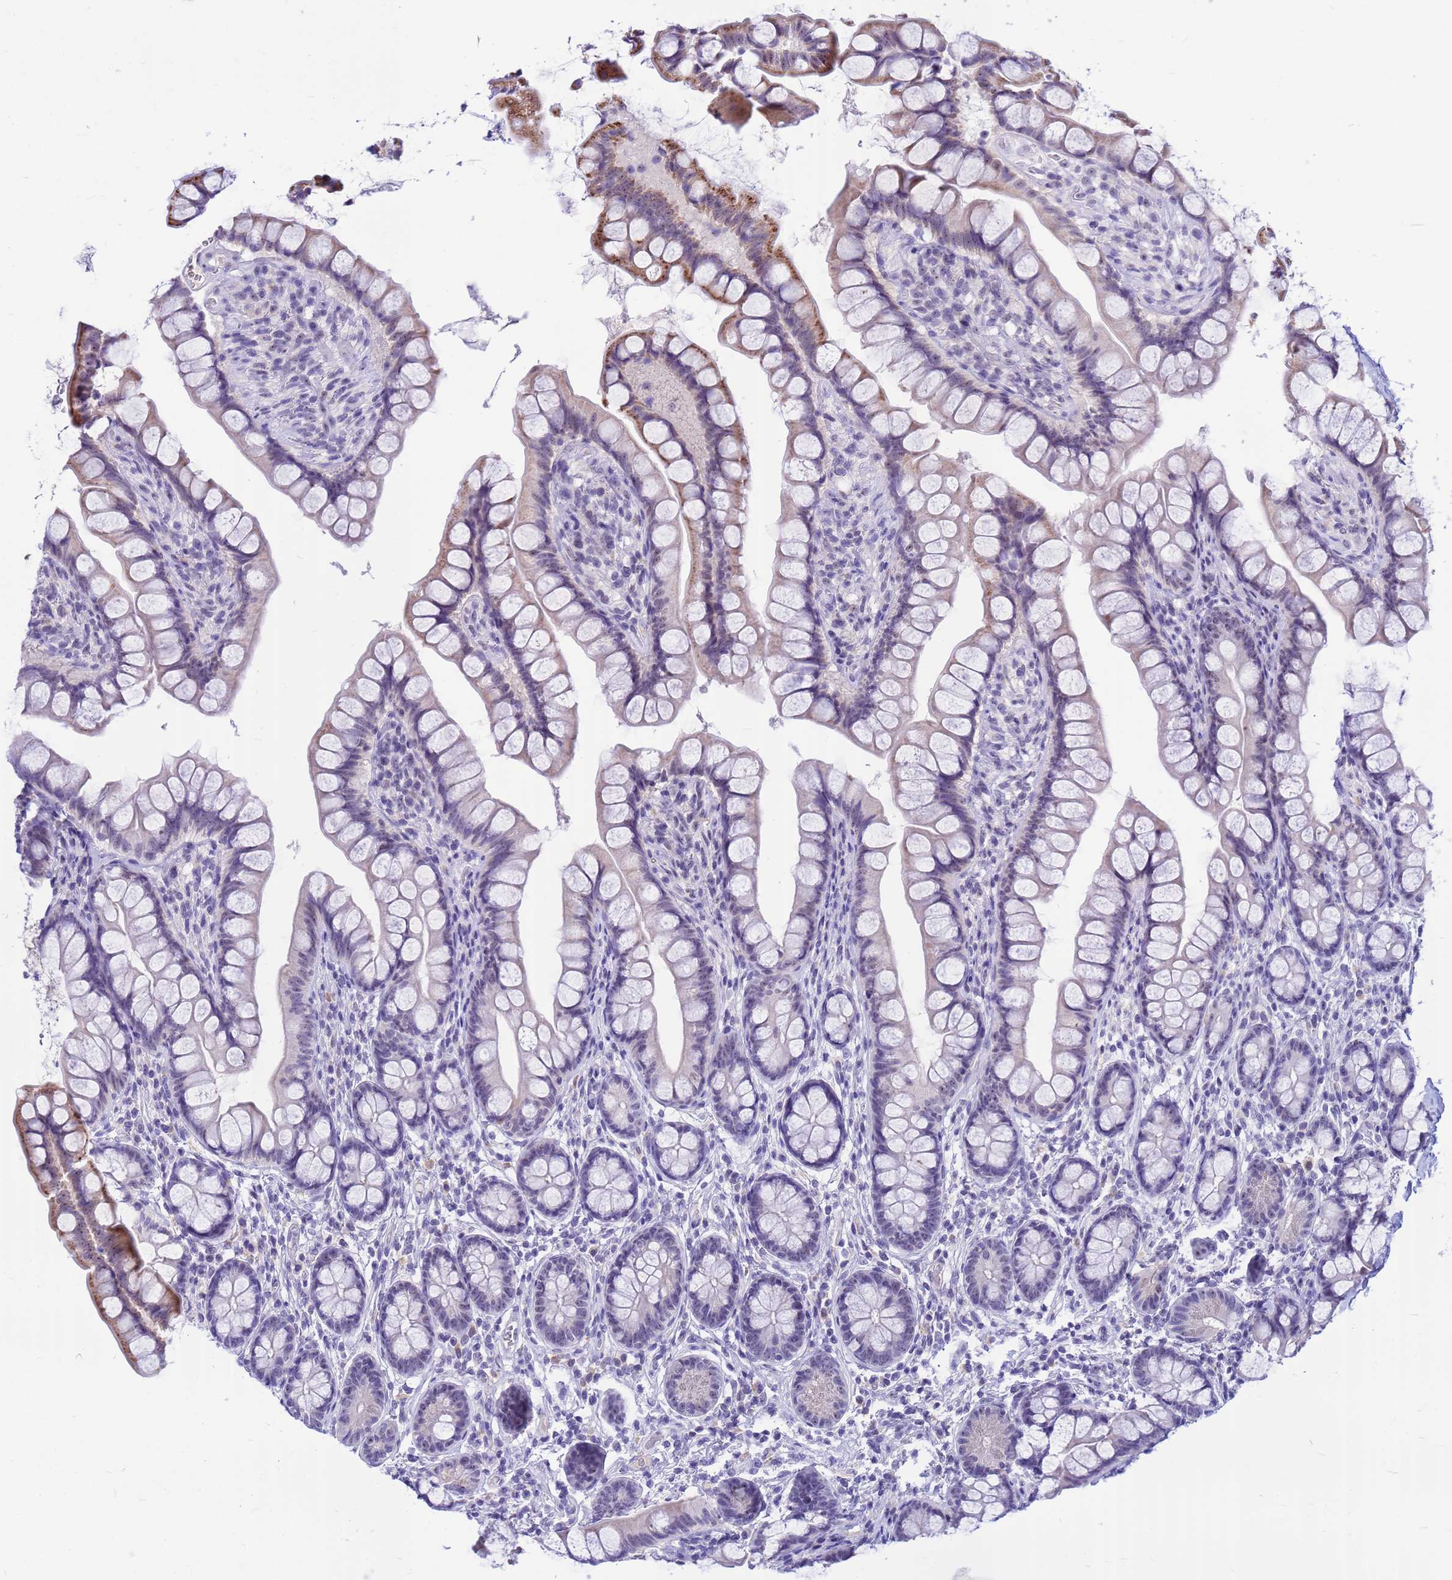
{"staining": {"intensity": "moderate", "quantity": "<25%", "location": "cytoplasmic/membranous"}, "tissue": "small intestine", "cell_type": "Glandular cells", "image_type": "normal", "snomed": [{"axis": "morphology", "description": "Normal tissue, NOS"}, {"axis": "topography", "description": "Small intestine"}], "caption": "A photomicrograph showing moderate cytoplasmic/membranous staining in approximately <25% of glandular cells in normal small intestine, as visualized by brown immunohistochemical staining.", "gene": "DMRTC2", "patient": {"sex": "male", "age": 70}}